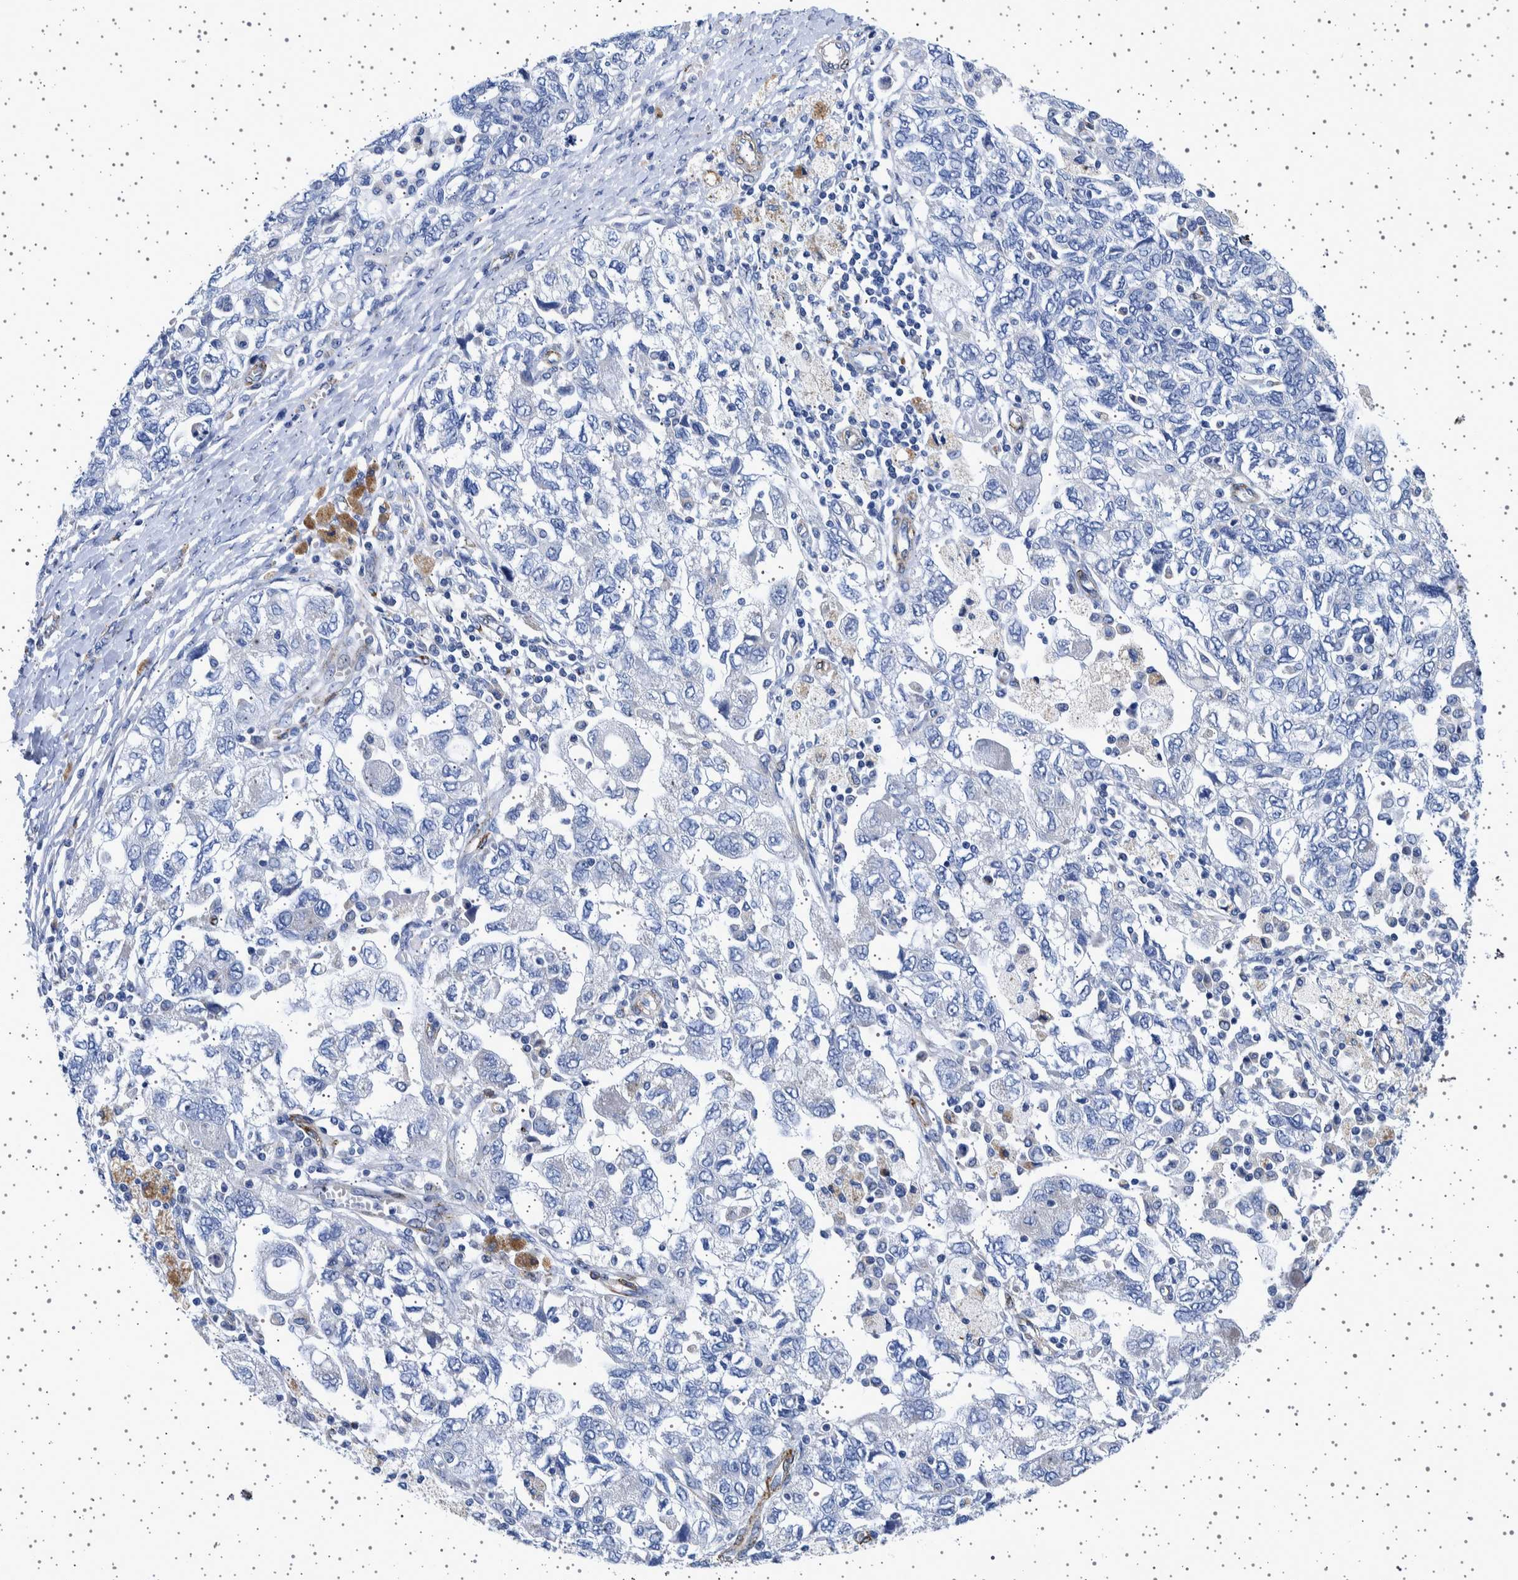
{"staining": {"intensity": "negative", "quantity": "none", "location": "none"}, "tissue": "ovarian cancer", "cell_type": "Tumor cells", "image_type": "cancer", "snomed": [{"axis": "morphology", "description": "Carcinoma, NOS"}, {"axis": "morphology", "description": "Cystadenocarcinoma, serous, NOS"}, {"axis": "topography", "description": "Ovary"}], "caption": "This is an IHC image of ovarian cancer (serous cystadenocarcinoma). There is no expression in tumor cells.", "gene": "SEPTIN4", "patient": {"sex": "female", "age": 69}}